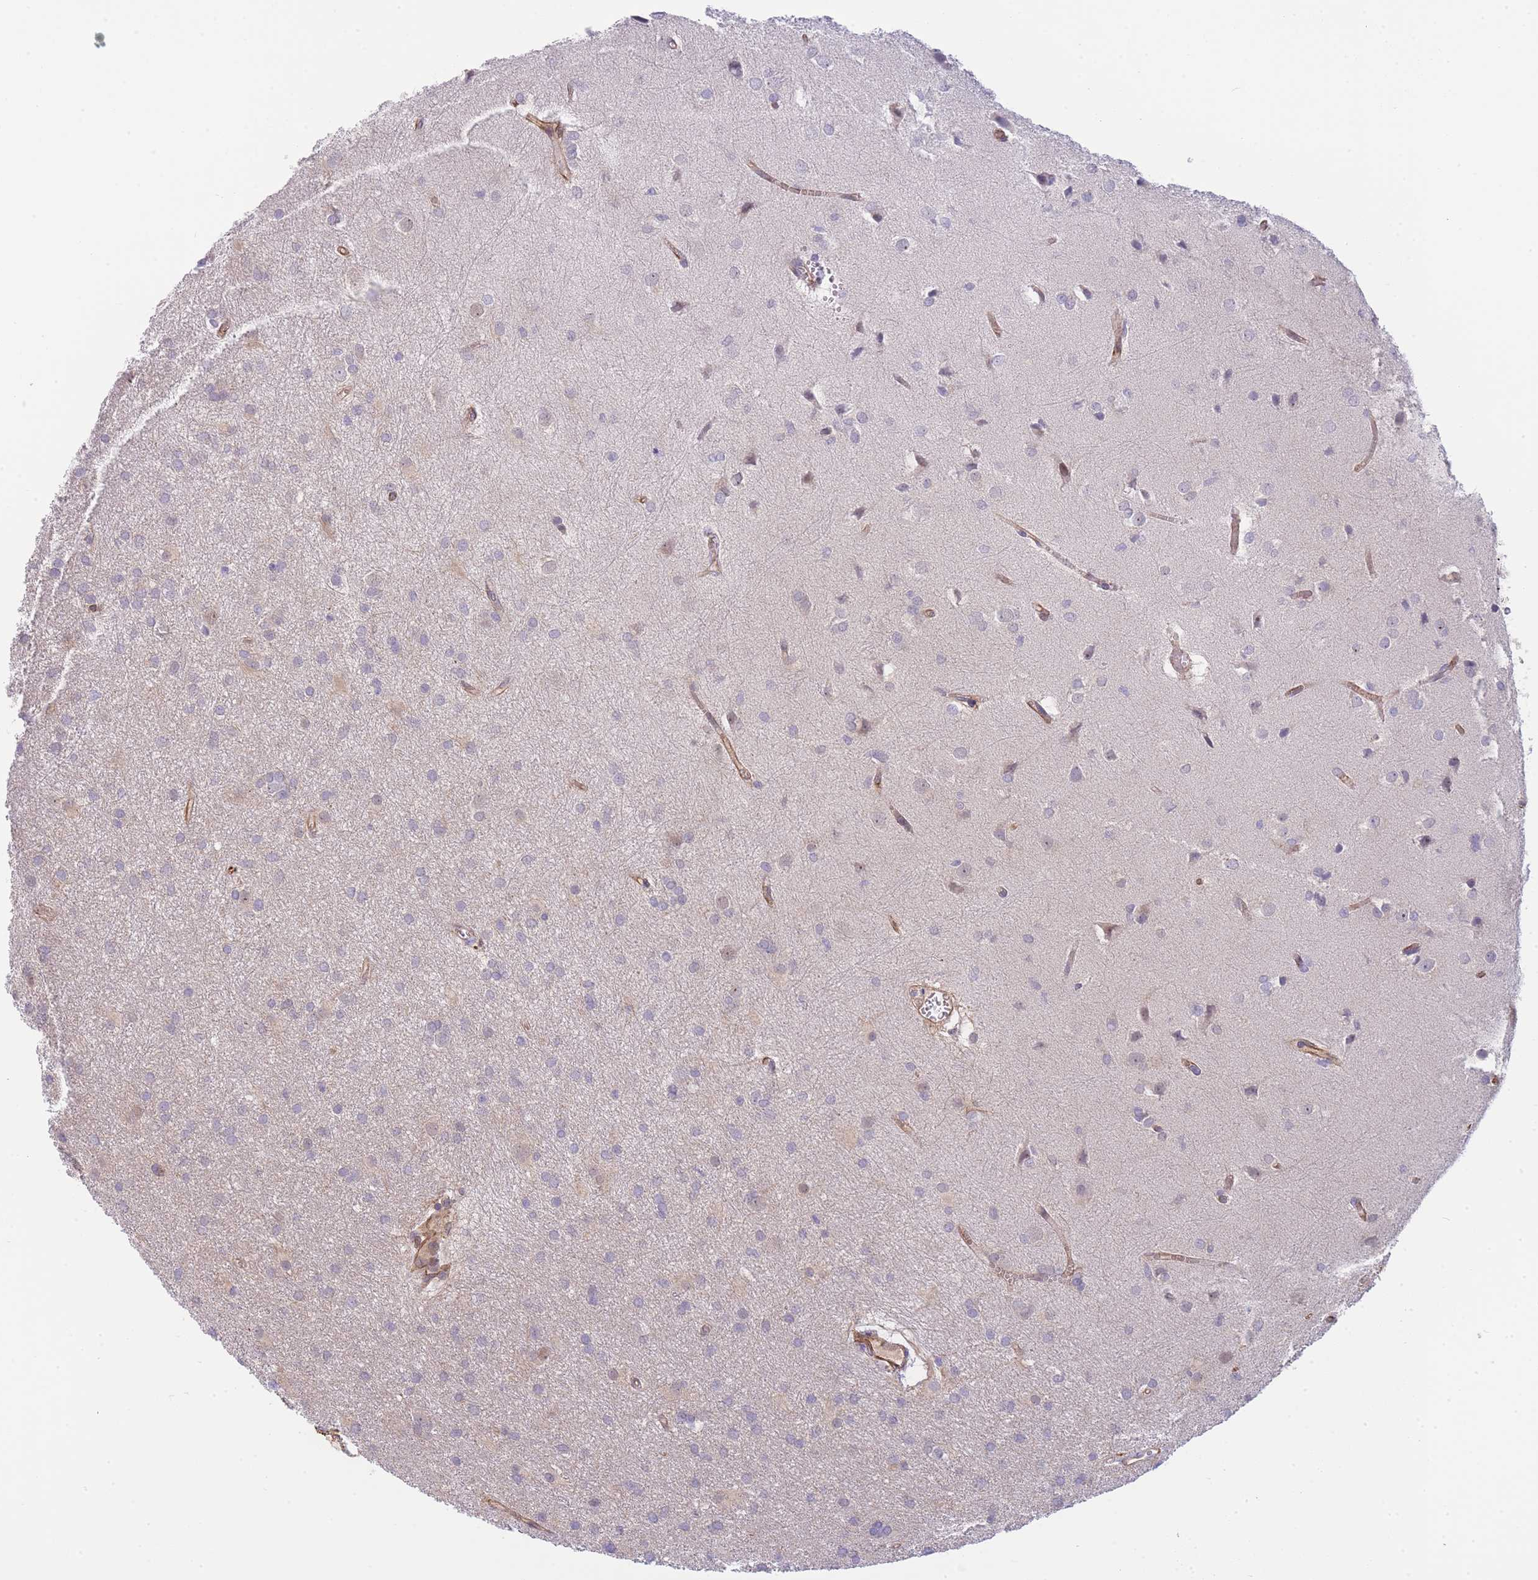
{"staining": {"intensity": "weak", "quantity": "<25%", "location": "cytoplasmic/membranous"}, "tissue": "glioma", "cell_type": "Tumor cells", "image_type": "cancer", "snomed": [{"axis": "morphology", "description": "Glioma, malignant, High grade"}, {"axis": "topography", "description": "Brain"}], "caption": "High power microscopy image of an IHC micrograph of glioma, revealing no significant staining in tumor cells. (Brightfield microscopy of DAB (3,3'-diaminobenzidine) immunohistochemistry (IHC) at high magnification).", "gene": "ECPAS", "patient": {"sex": "female", "age": 50}}